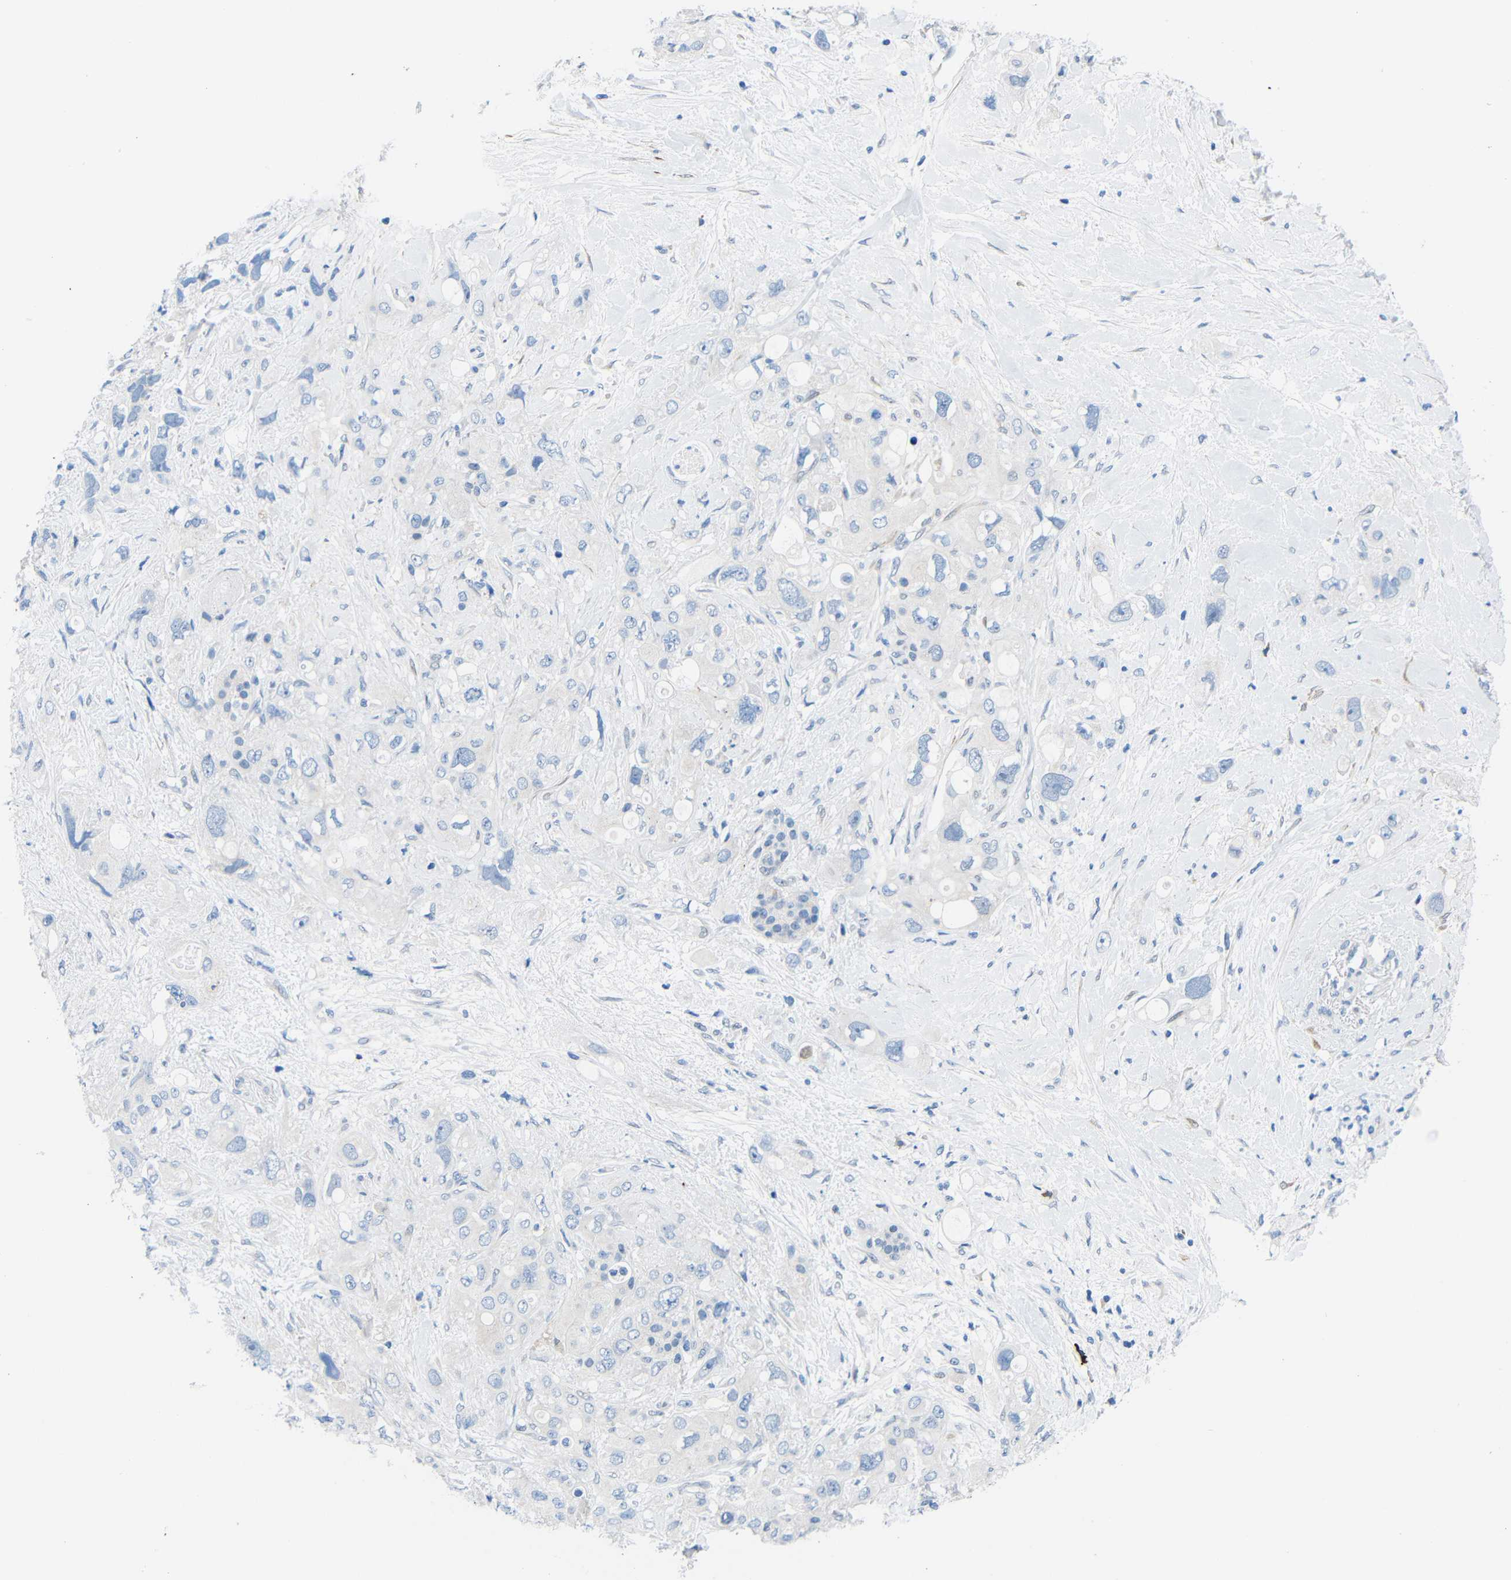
{"staining": {"intensity": "negative", "quantity": "none", "location": "none"}, "tissue": "pancreatic cancer", "cell_type": "Tumor cells", "image_type": "cancer", "snomed": [{"axis": "morphology", "description": "Adenocarcinoma, NOS"}, {"axis": "topography", "description": "Pancreas"}], "caption": "Protein analysis of adenocarcinoma (pancreatic) exhibits no significant staining in tumor cells.", "gene": "NEGR1", "patient": {"sex": "female", "age": 56}}